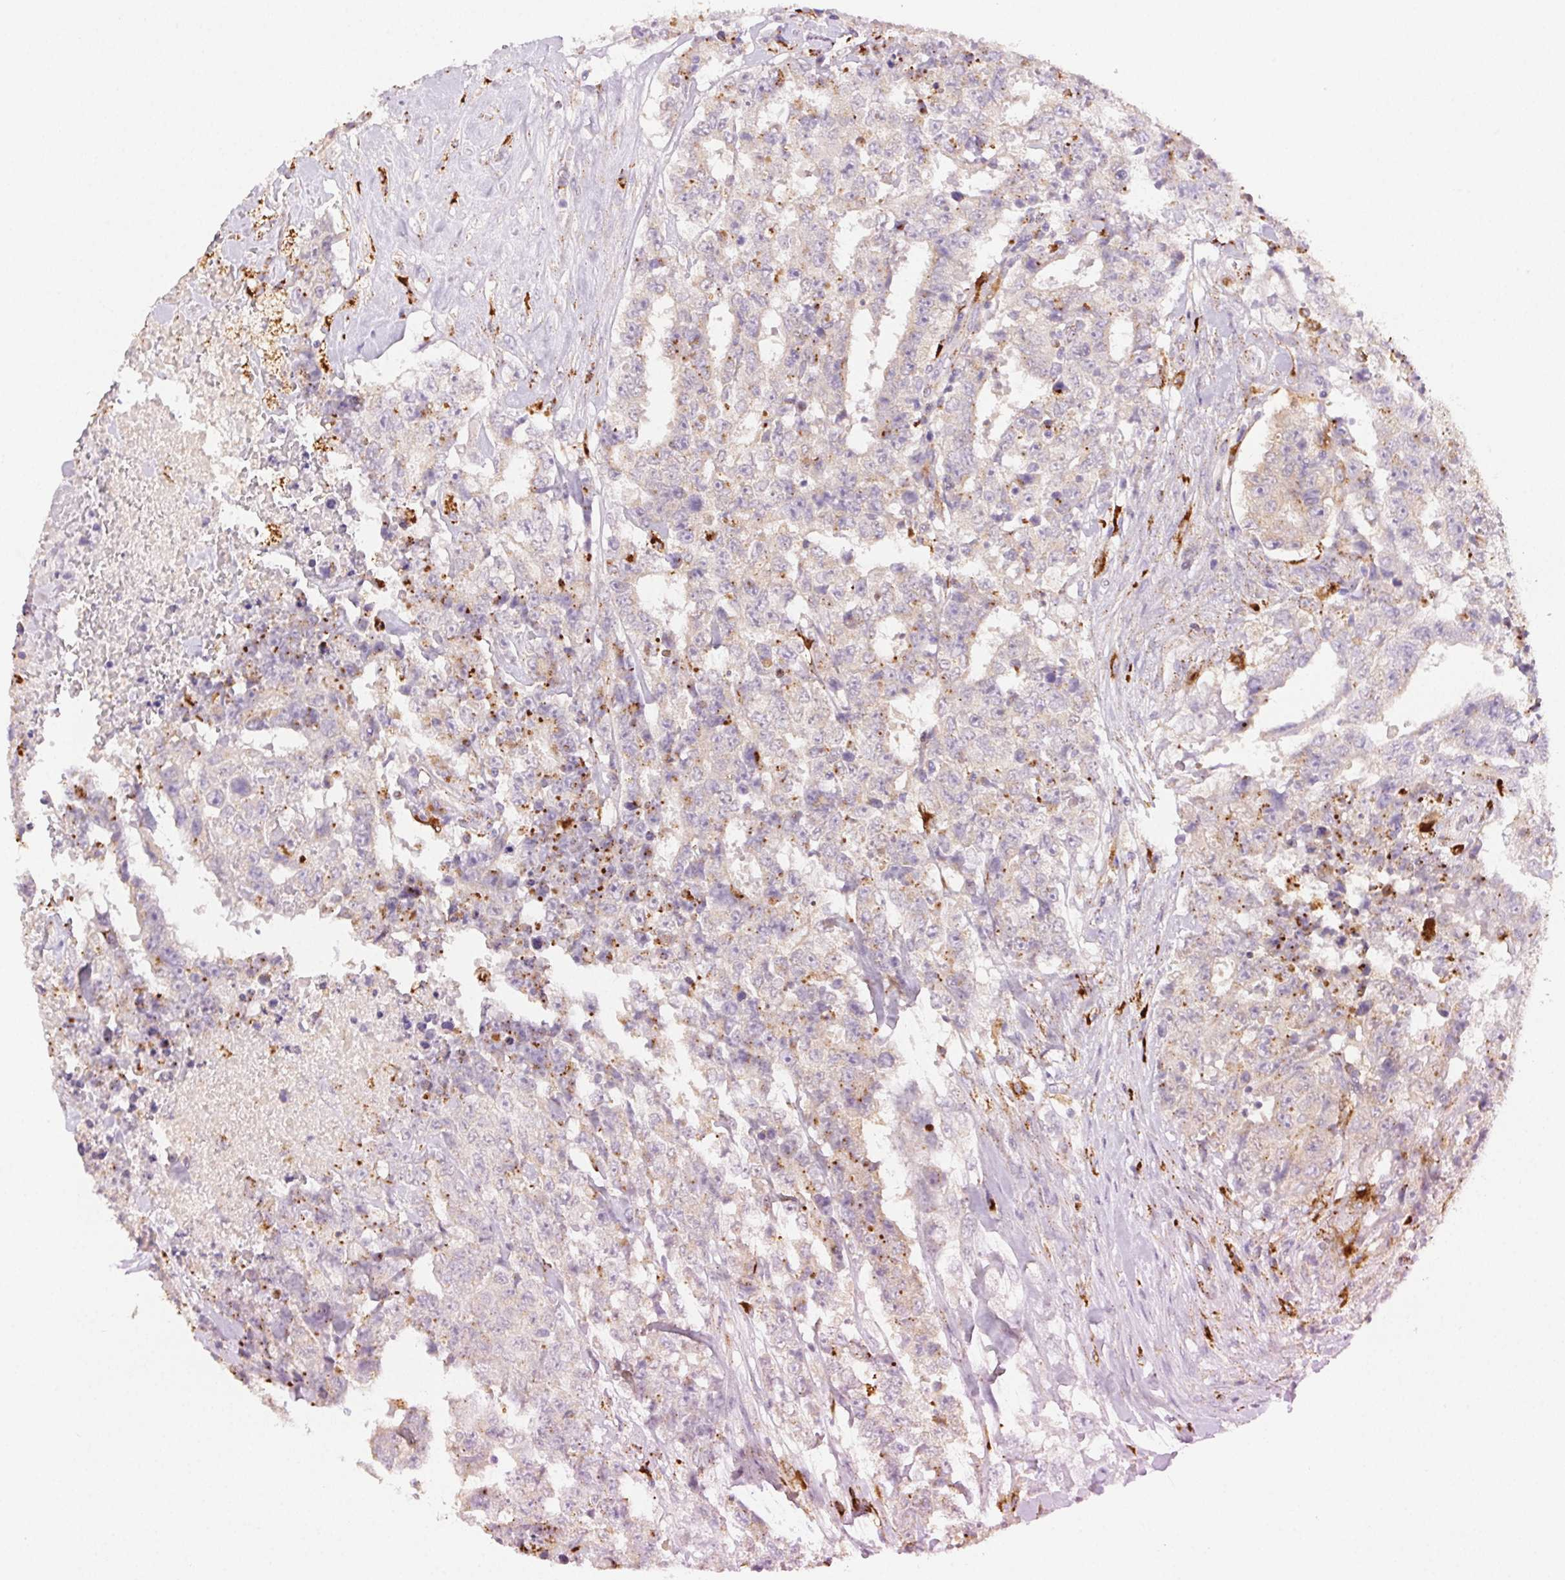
{"staining": {"intensity": "moderate", "quantity": "<25%", "location": "cytoplasmic/membranous"}, "tissue": "testis cancer", "cell_type": "Tumor cells", "image_type": "cancer", "snomed": [{"axis": "morphology", "description": "Carcinoma, Embryonal, NOS"}, {"axis": "topography", "description": "Testis"}], "caption": "Immunohistochemistry photomicrograph of testis embryonal carcinoma stained for a protein (brown), which shows low levels of moderate cytoplasmic/membranous positivity in about <25% of tumor cells.", "gene": "SCPEP1", "patient": {"sex": "male", "age": 24}}